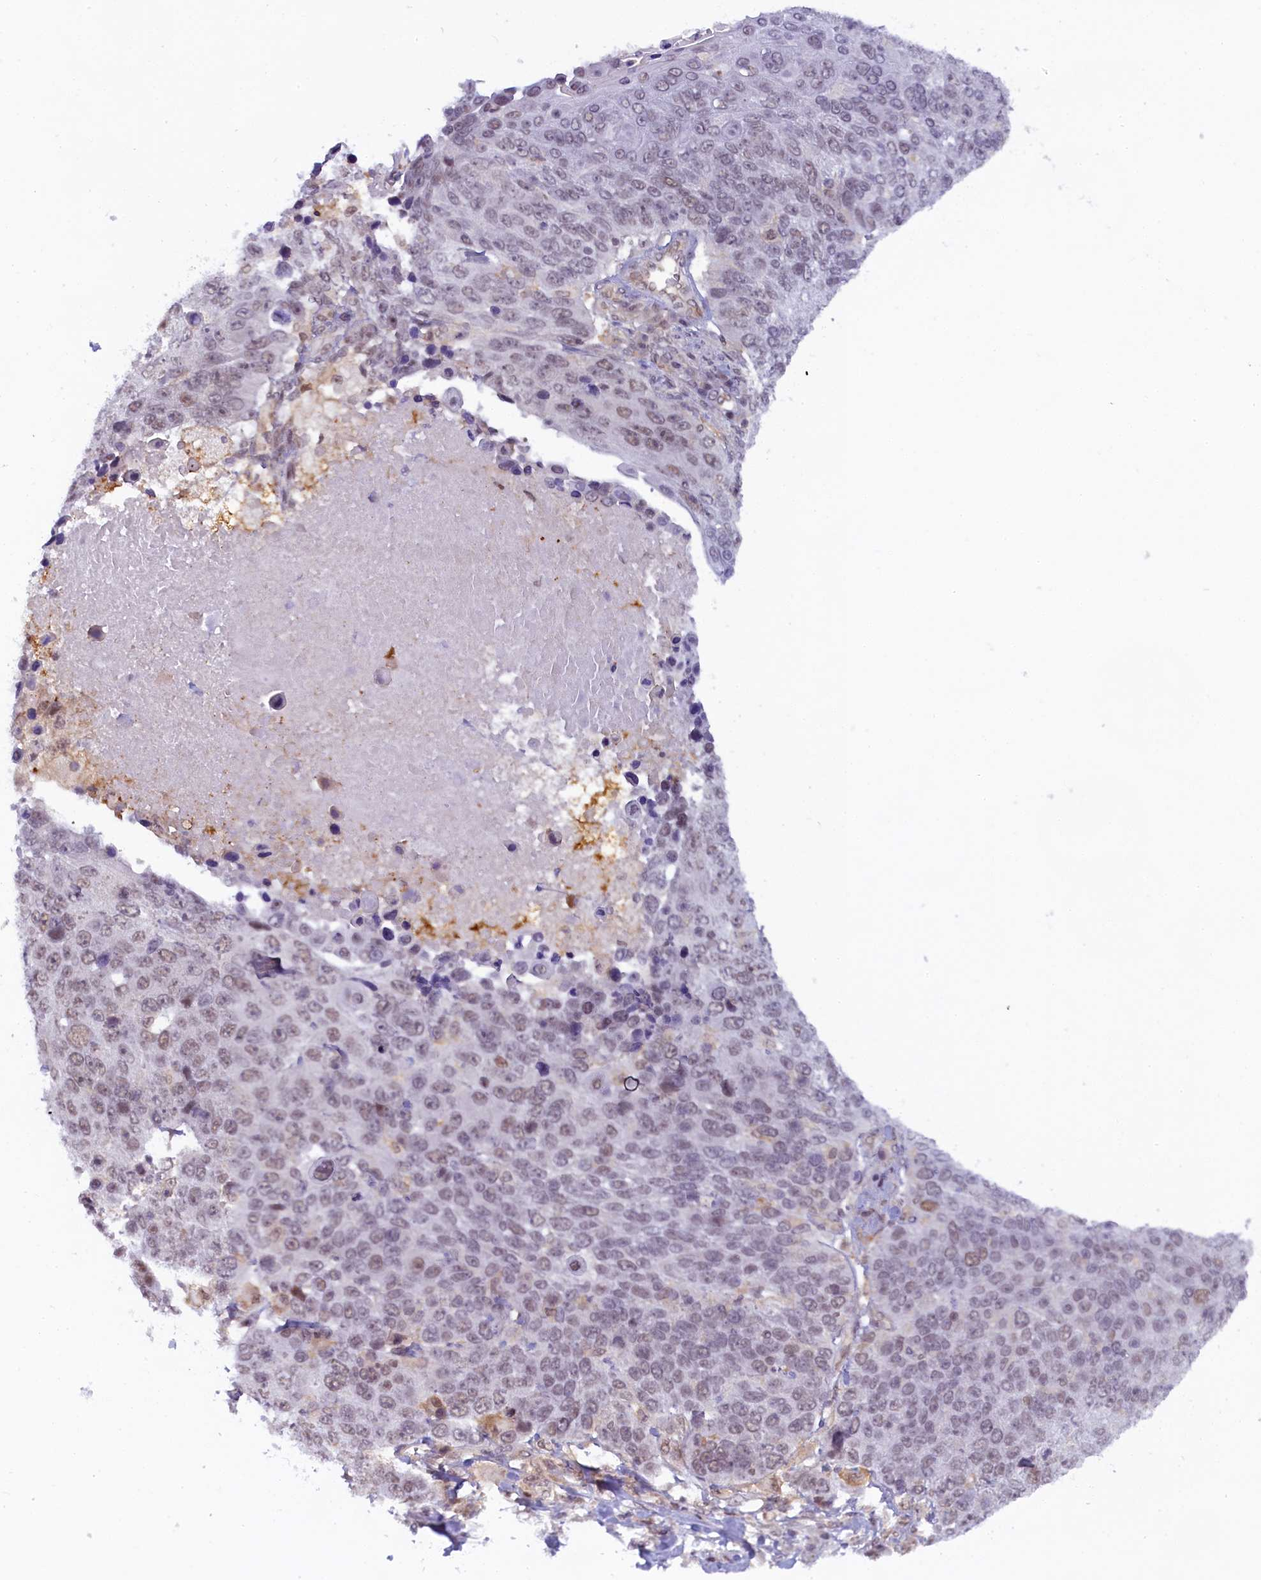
{"staining": {"intensity": "weak", "quantity": "25%-75%", "location": "nuclear"}, "tissue": "lung cancer", "cell_type": "Tumor cells", "image_type": "cancer", "snomed": [{"axis": "morphology", "description": "Normal tissue, NOS"}, {"axis": "morphology", "description": "Squamous cell carcinoma, NOS"}, {"axis": "topography", "description": "Lymph node"}, {"axis": "topography", "description": "Lung"}], "caption": "Protein staining of lung cancer tissue displays weak nuclear staining in about 25%-75% of tumor cells. (IHC, brightfield microscopy, high magnification).", "gene": "FCHO1", "patient": {"sex": "male", "age": 66}}